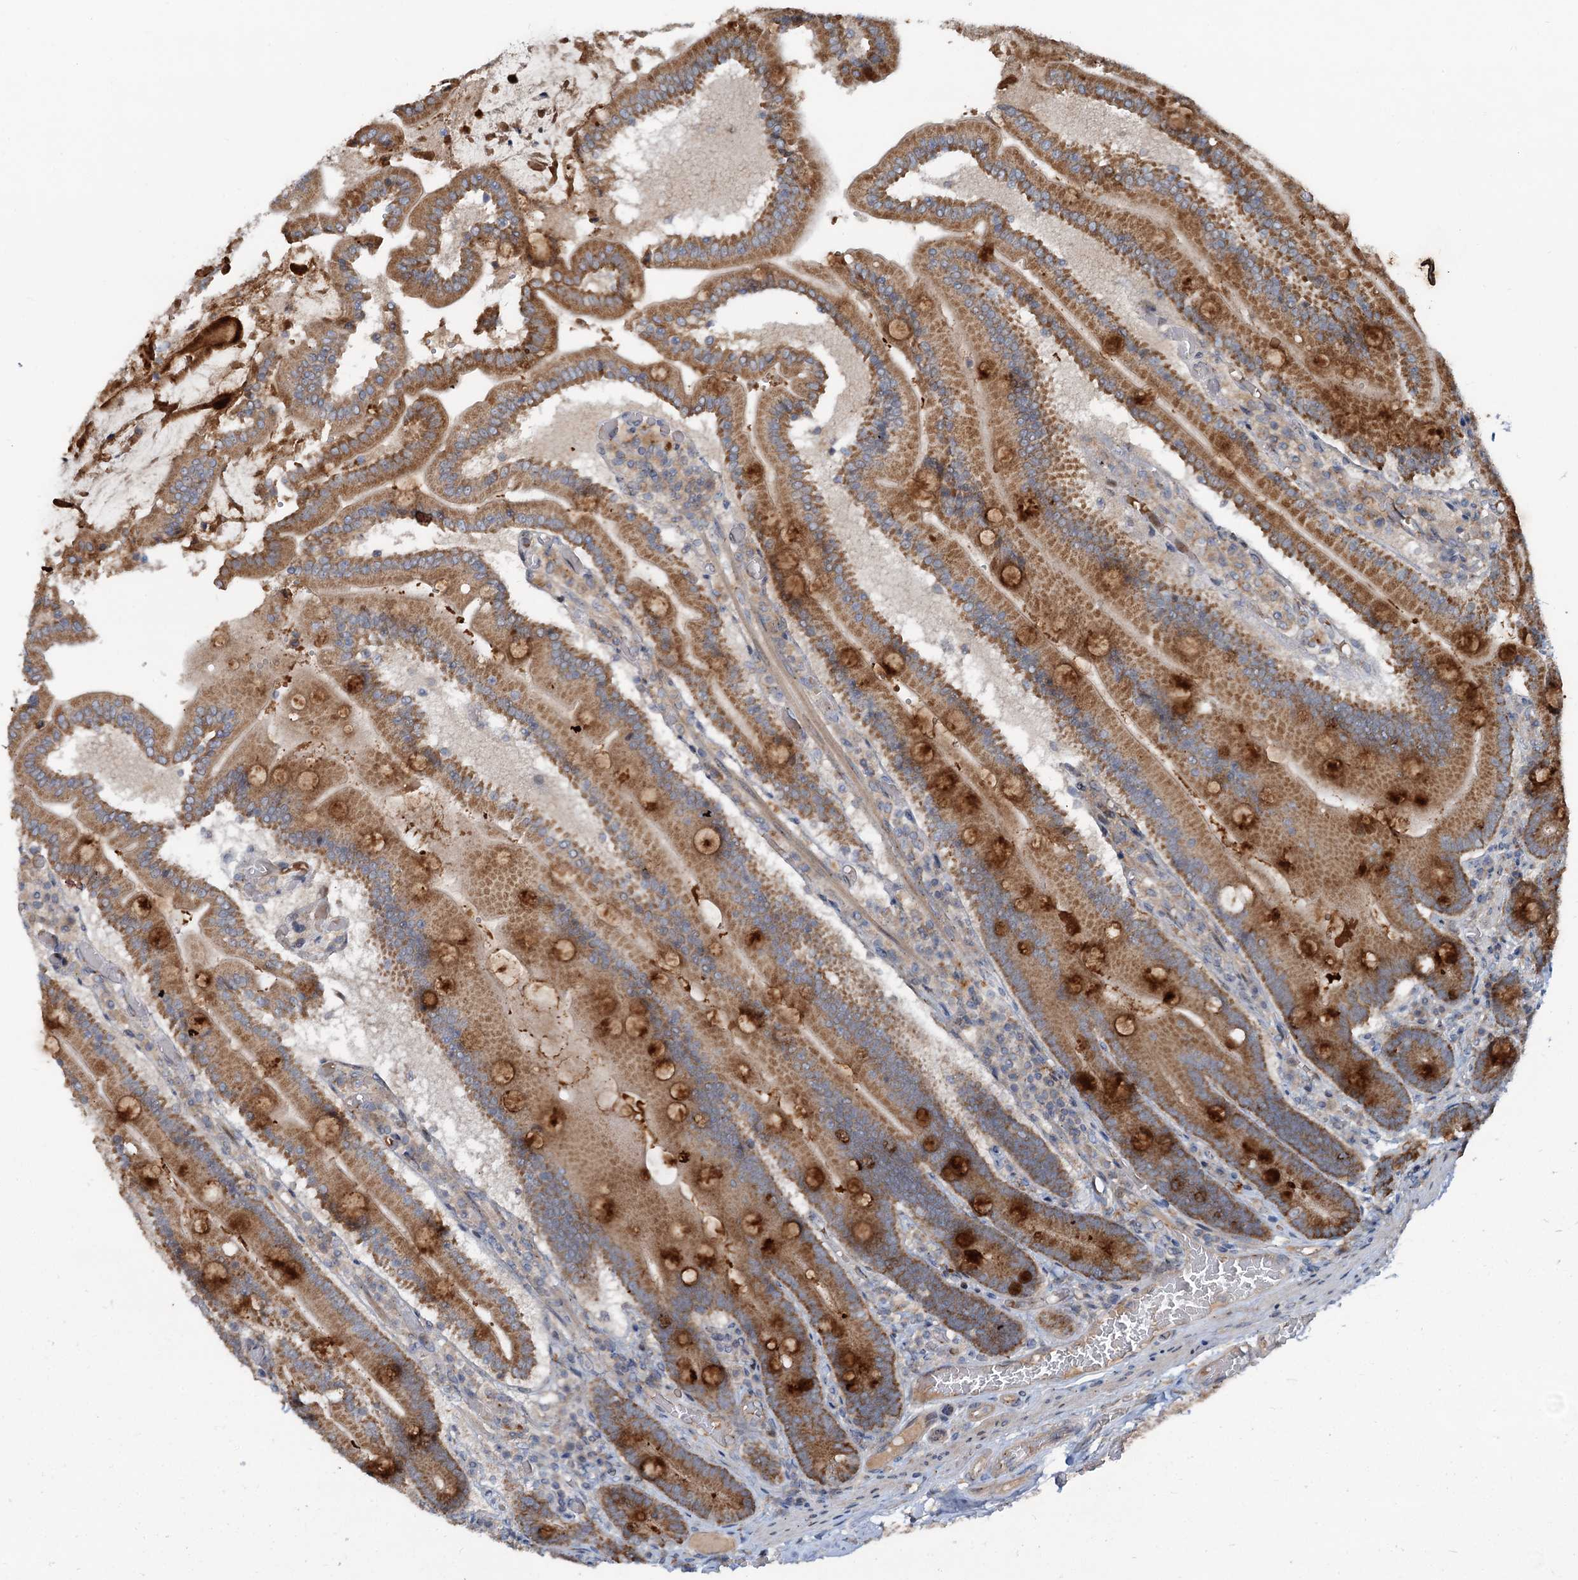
{"staining": {"intensity": "strong", "quantity": ">75%", "location": "cytoplasmic/membranous"}, "tissue": "duodenum", "cell_type": "Glandular cells", "image_type": "normal", "snomed": [{"axis": "morphology", "description": "Normal tissue, NOS"}, {"axis": "topography", "description": "Duodenum"}], "caption": "Immunohistochemistry staining of normal duodenum, which reveals high levels of strong cytoplasmic/membranous staining in about >75% of glandular cells indicating strong cytoplasmic/membranous protein positivity. The staining was performed using DAB (brown) for protein detection and nuclei were counterstained in hematoxylin (blue).", "gene": "CEP68", "patient": {"sex": "female", "age": 62}}